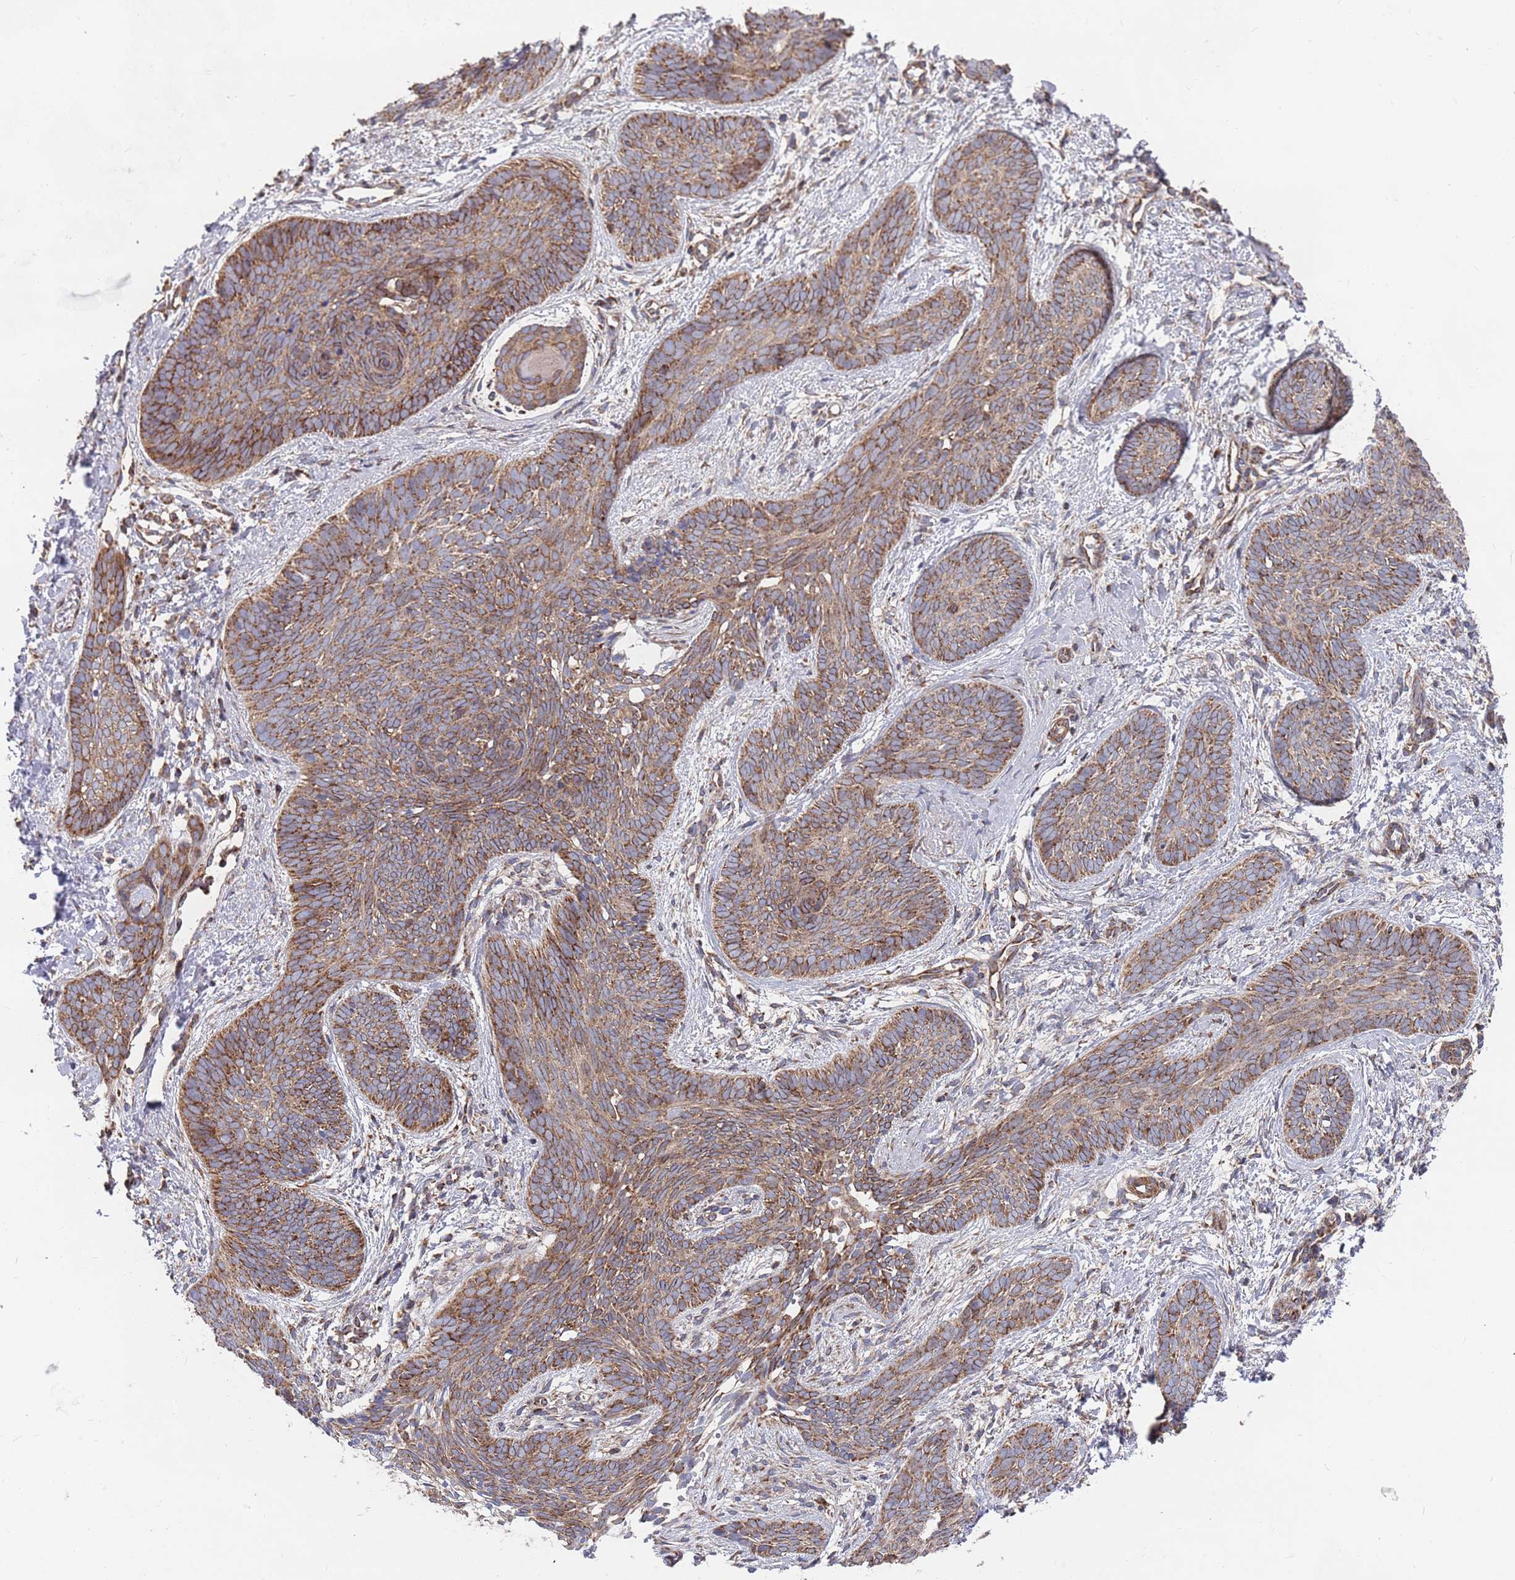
{"staining": {"intensity": "moderate", "quantity": ">75%", "location": "cytoplasmic/membranous"}, "tissue": "skin cancer", "cell_type": "Tumor cells", "image_type": "cancer", "snomed": [{"axis": "morphology", "description": "Basal cell carcinoma"}, {"axis": "topography", "description": "Skin"}], "caption": "Moderate cytoplasmic/membranous positivity for a protein is seen in approximately >75% of tumor cells of skin cancer using IHC.", "gene": "WDFY3", "patient": {"sex": "female", "age": 81}}